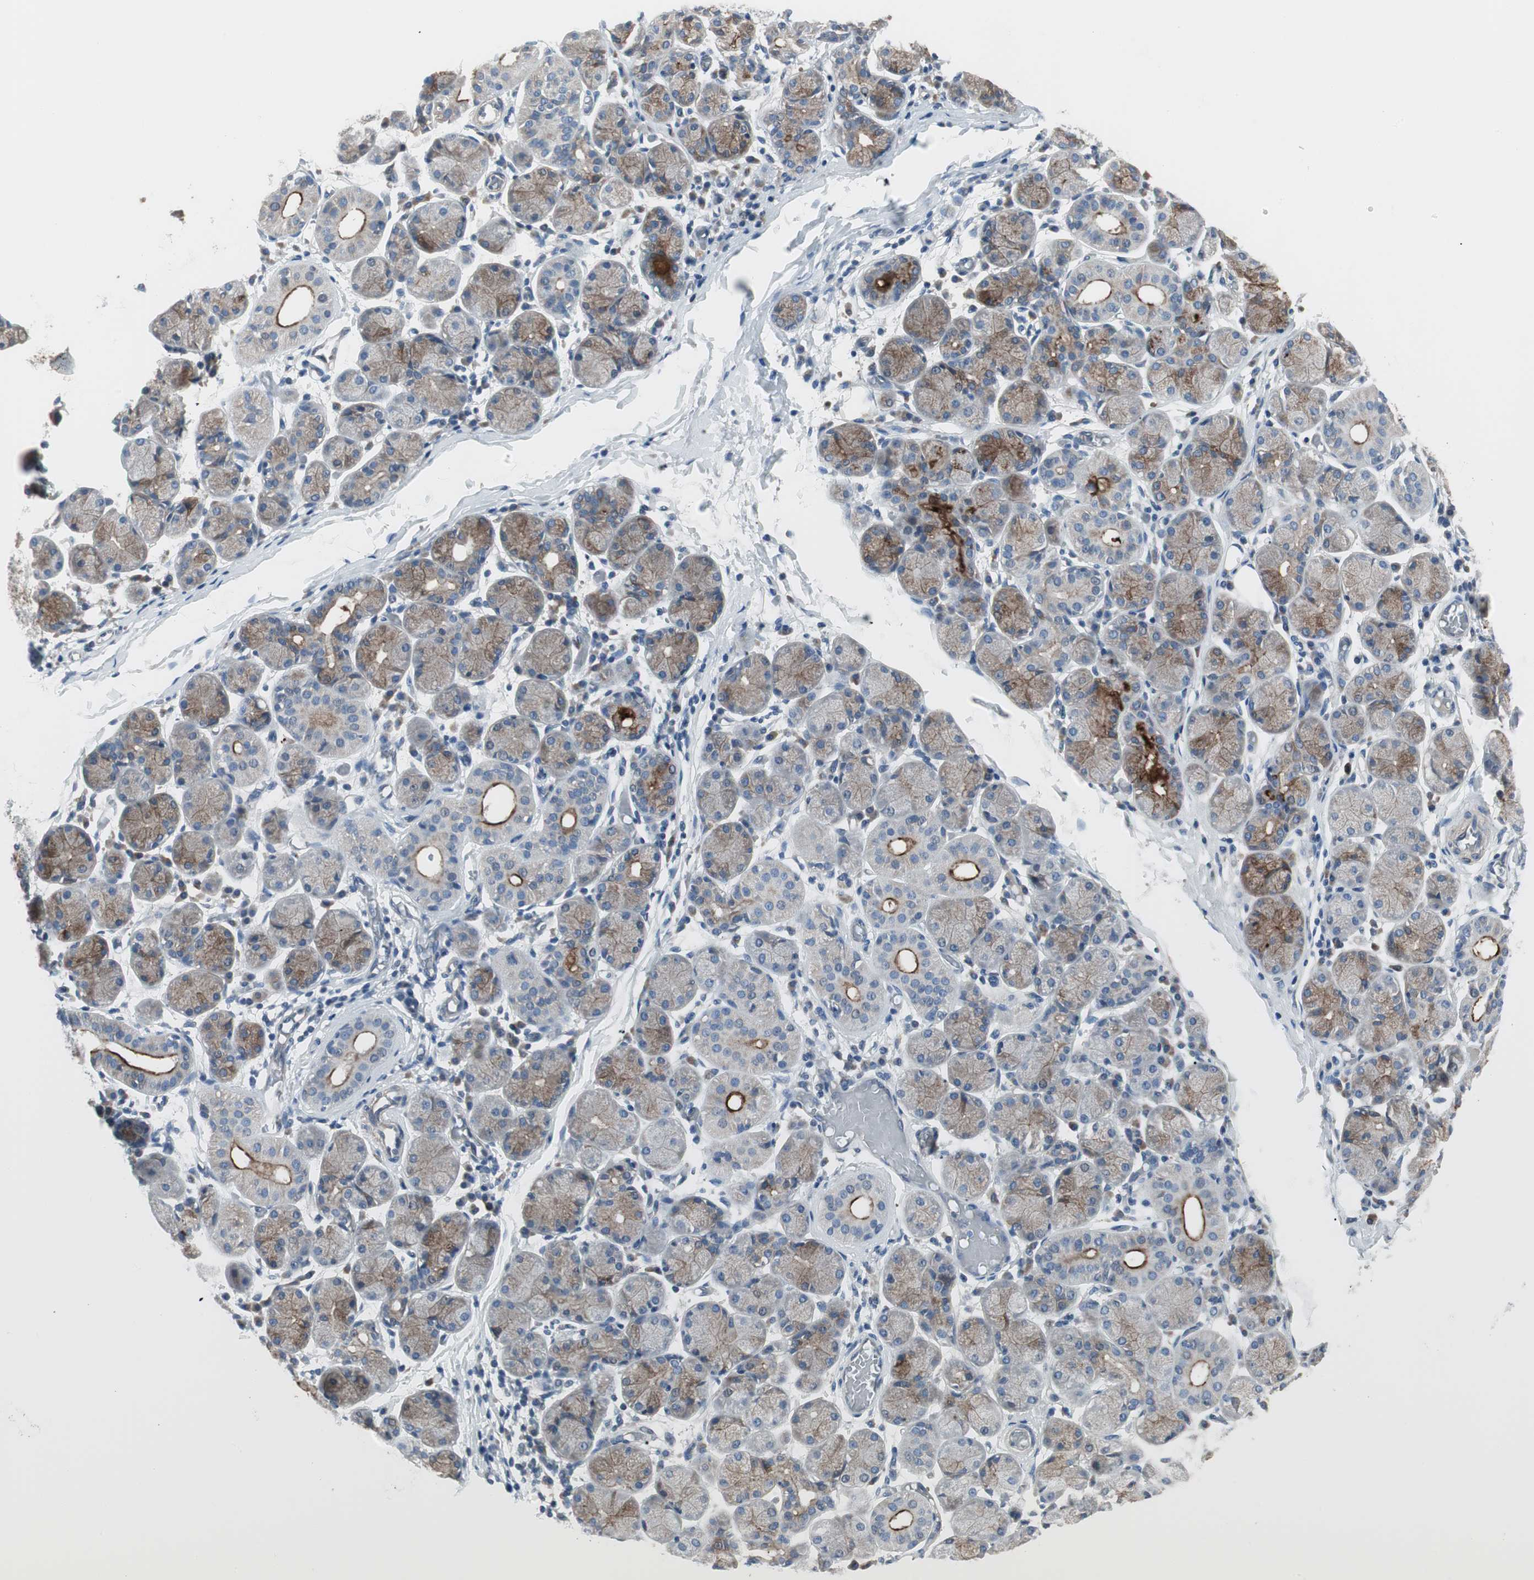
{"staining": {"intensity": "moderate", "quantity": ">75%", "location": "cytoplasmic/membranous"}, "tissue": "salivary gland", "cell_type": "Glandular cells", "image_type": "normal", "snomed": [{"axis": "morphology", "description": "Normal tissue, NOS"}, {"axis": "topography", "description": "Salivary gland"}], "caption": "High-magnification brightfield microscopy of unremarkable salivary gland stained with DAB (brown) and counterstained with hematoxylin (blue). glandular cells exhibit moderate cytoplasmic/membranous expression is present in approximately>75% of cells. The staining was performed using DAB to visualize the protein expression in brown, while the nuclei were stained in blue with hematoxylin (Magnification: 20x).", "gene": "PIGR", "patient": {"sex": "female", "age": 24}}